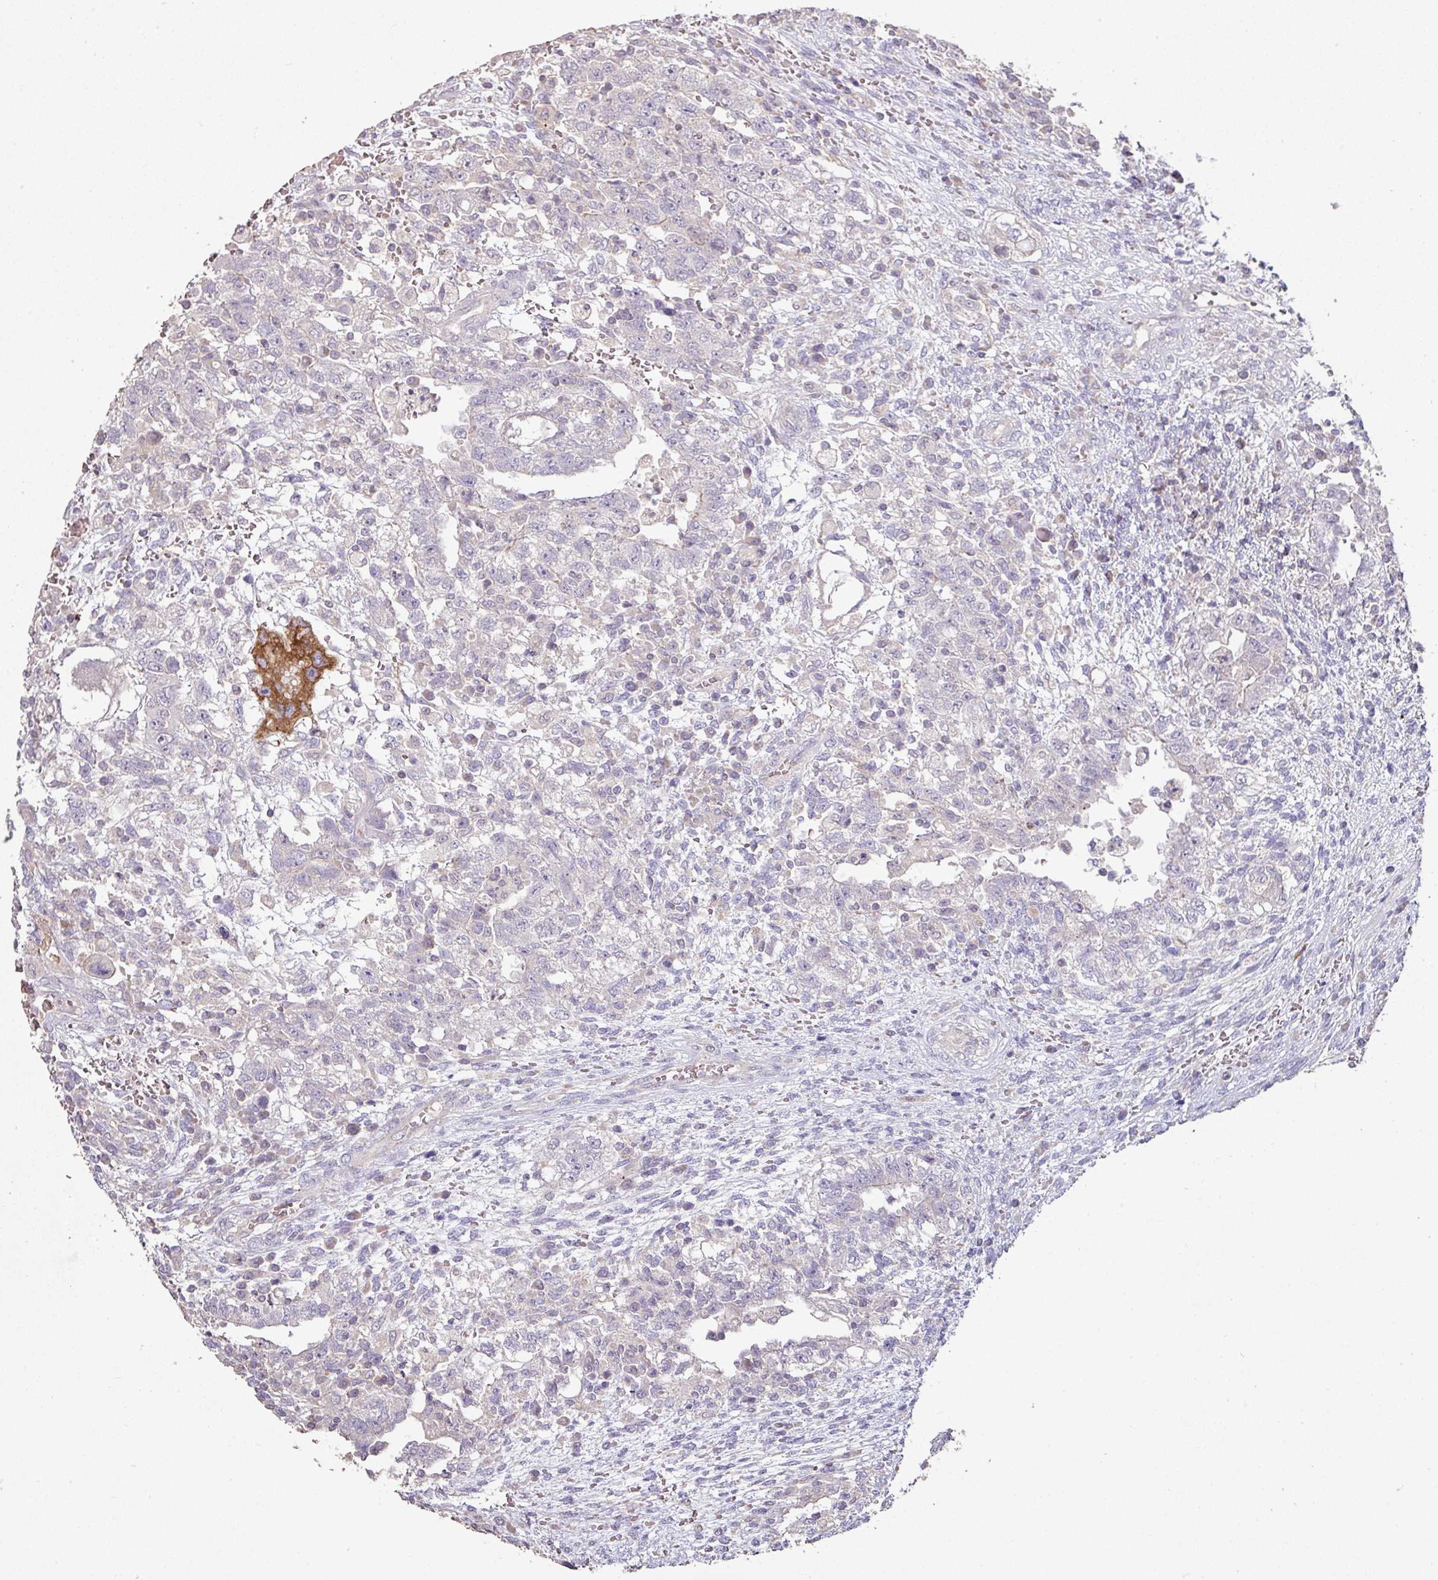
{"staining": {"intensity": "negative", "quantity": "none", "location": "none"}, "tissue": "testis cancer", "cell_type": "Tumor cells", "image_type": "cancer", "snomed": [{"axis": "morphology", "description": "Carcinoma, Embryonal, NOS"}, {"axis": "topography", "description": "Testis"}], "caption": "DAB (3,3'-diaminobenzidine) immunohistochemical staining of embryonal carcinoma (testis) exhibits no significant staining in tumor cells.", "gene": "RPL23A", "patient": {"sex": "male", "age": 26}}